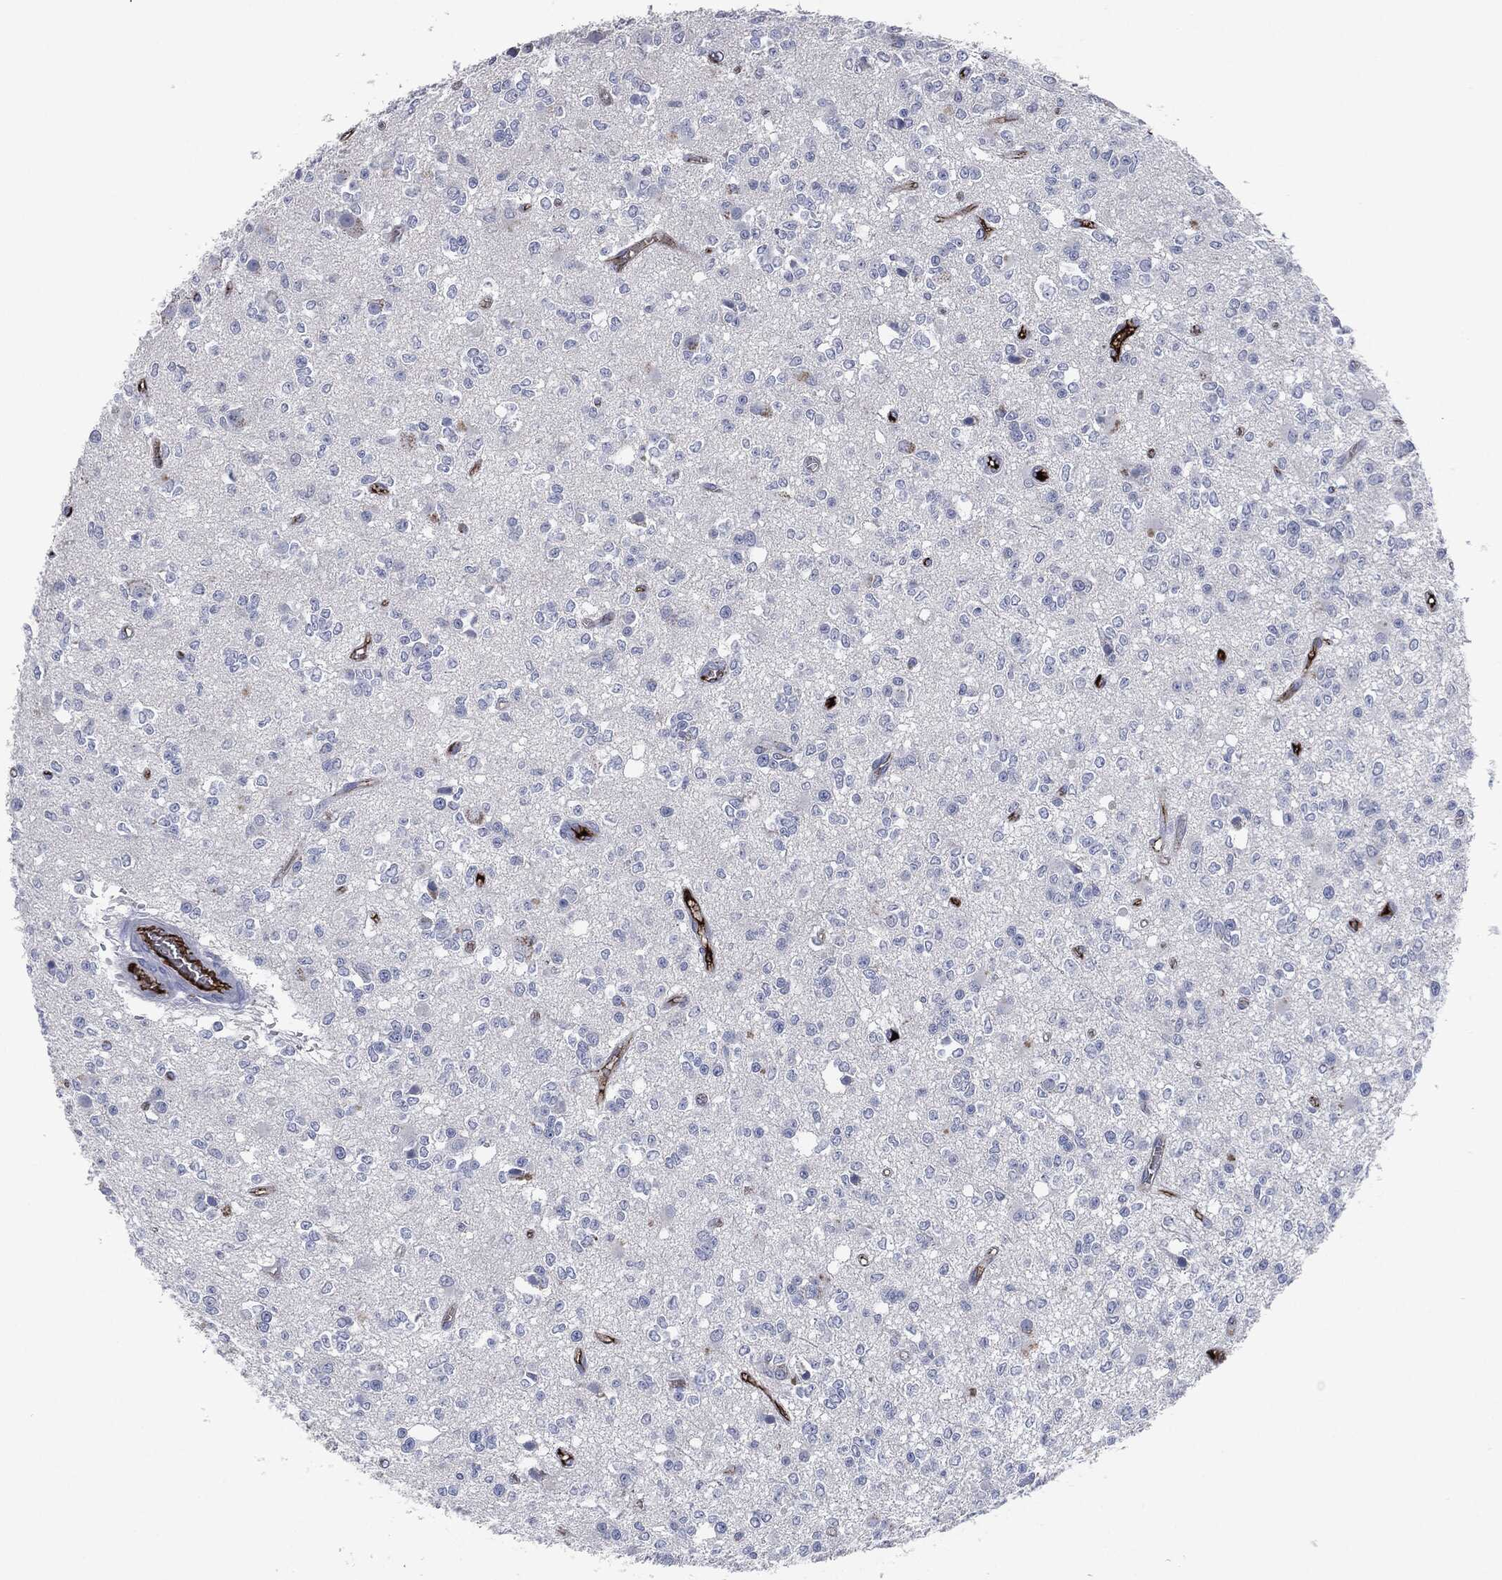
{"staining": {"intensity": "negative", "quantity": "none", "location": "none"}, "tissue": "glioma", "cell_type": "Tumor cells", "image_type": "cancer", "snomed": [{"axis": "morphology", "description": "Glioma, malignant, Low grade"}, {"axis": "topography", "description": "Brain"}], "caption": "This is a image of IHC staining of glioma, which shows no positivity in tumor cells.", "gene": "APOB", "patient": {"sex": "female", "age": 45}}